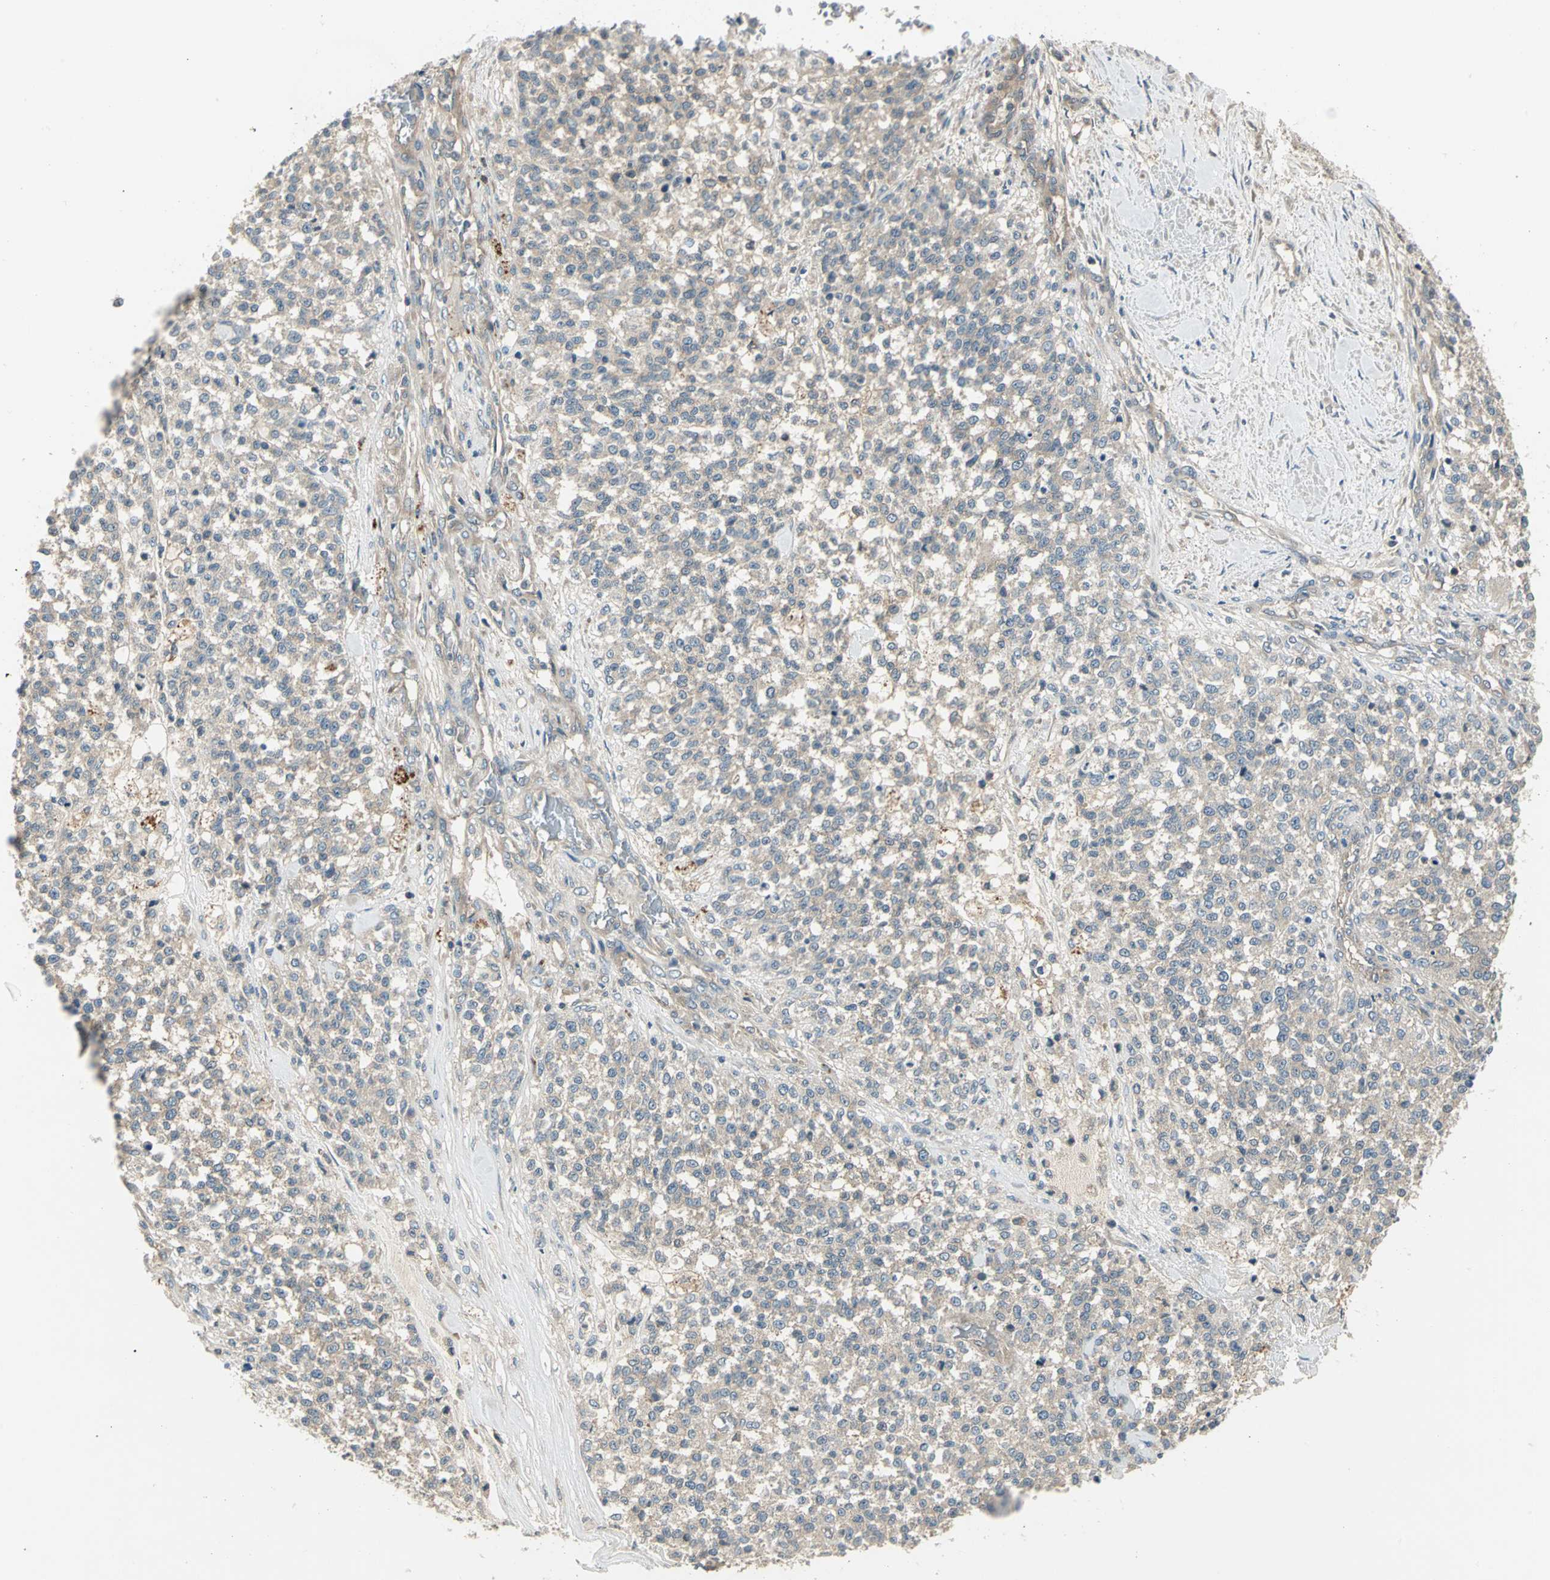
{"staining": {"intensity": "weak", "quantity": ">75%", "location": "cytoplasmic/membranous"}, "tissue": "testis cancer", "cell_type": "Tumor cells", "image_type": "cancer", "snomed": [{"axis": "morphology", "description": "Seminoma, NOS"}, {"axis": "topography", "description": "Testis"}], "caption": "Protein staining of testis cancer (seminoma) tissue displays weak cytoplasmic/membranous positivity in approximately >75% of tumor cells.", "gene": "PRKAA1", "patient": {"sex": "male", "age": 59}}